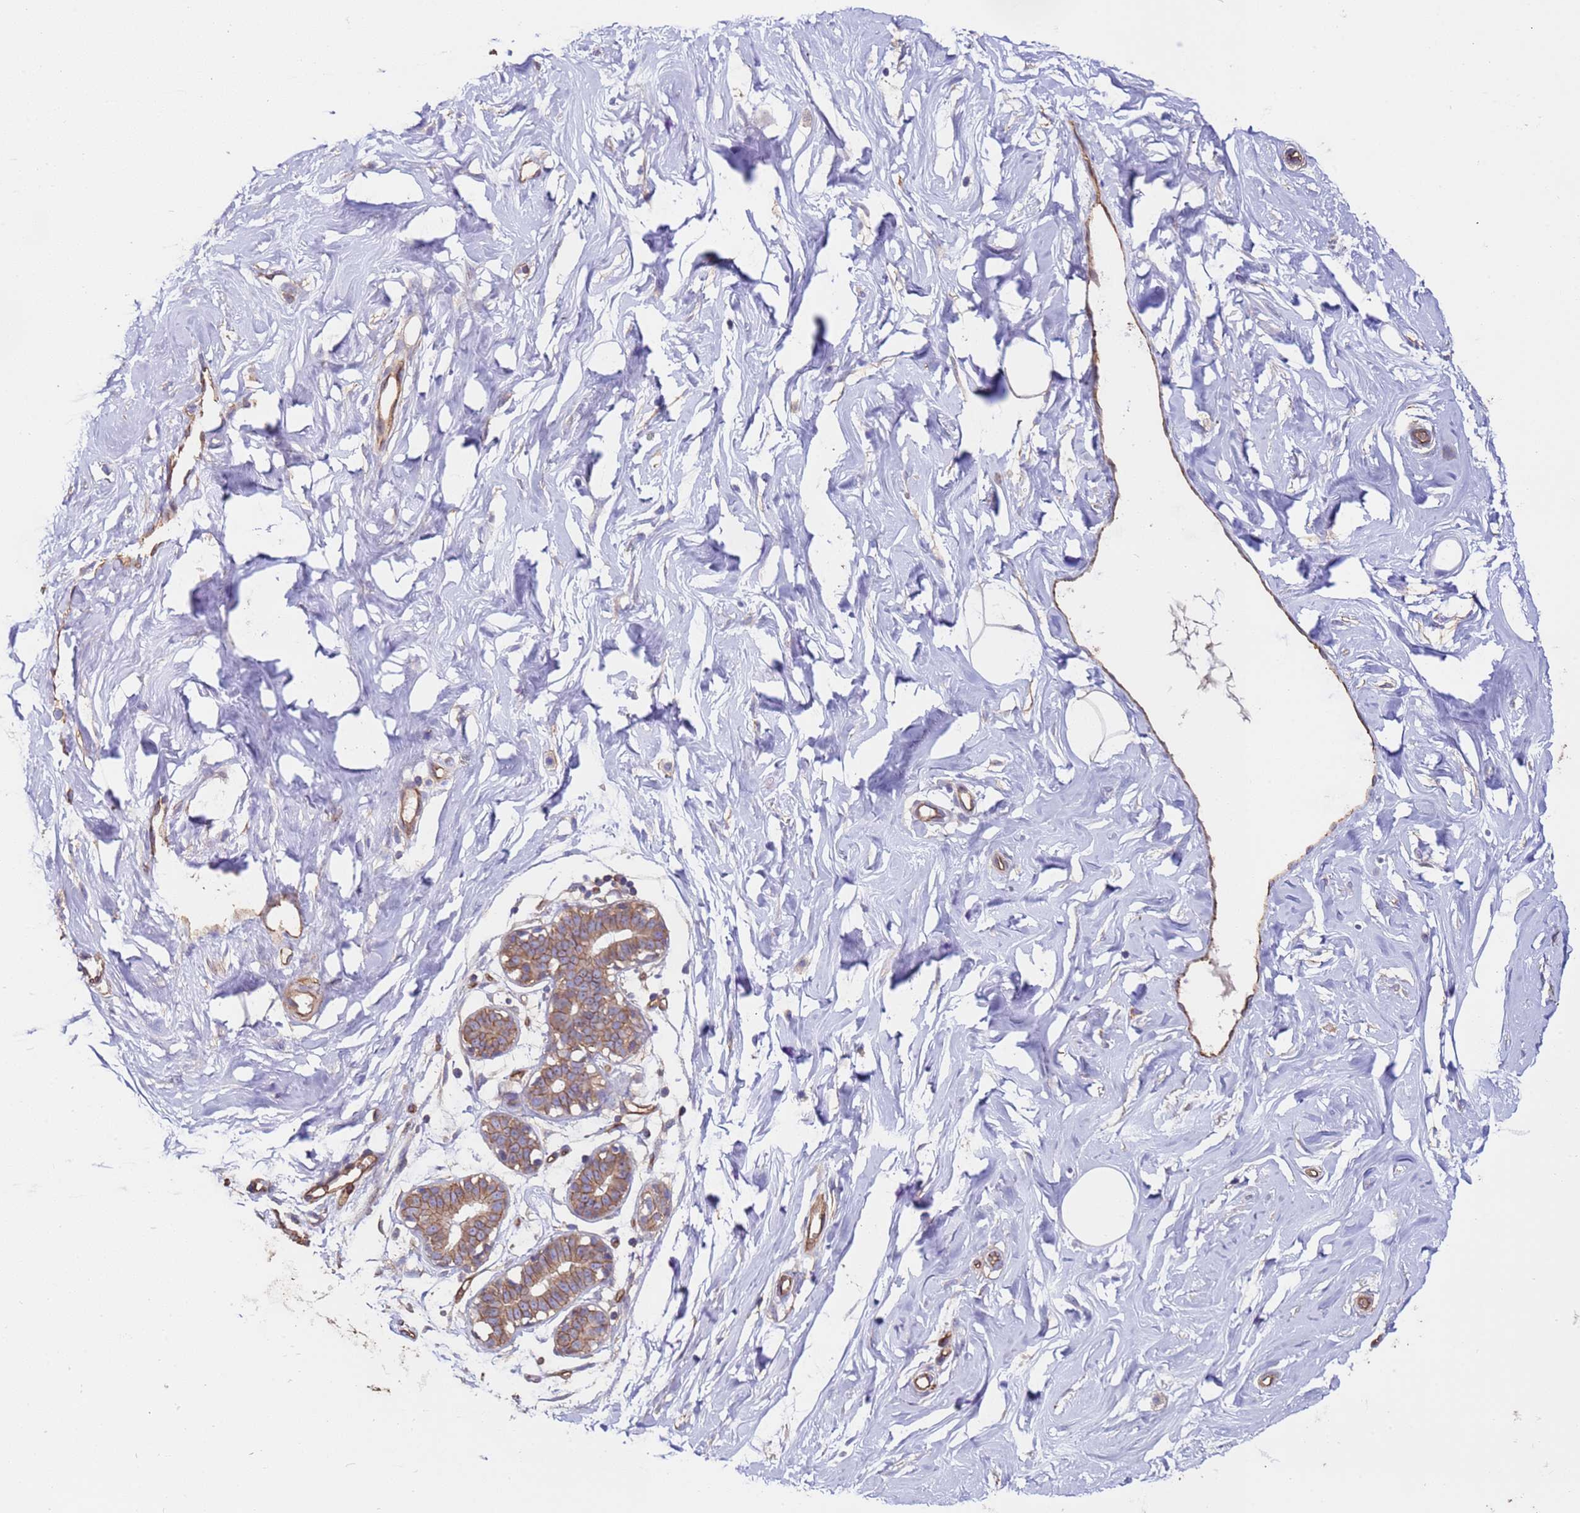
{"staining": {"intensity": "negative", "quantity": "none", "location": "none"}, "tissue": "breast", "cell_type": "Adipocytes", "image_type": "normal", "snomed": [{"axis": "morphology", "description": "Normal tissue, NOS"}, {"axis": "morphology", "description": "Adenoma, NOS"}, {"axis": "topography", "description": "Breast"}], "caption": "IHC photomicrograph of unremarkable human breast stained for a protein (brown), which reveals no expression in adipocytes.", "gene": "ZNF248", "patient": {"sex": "female", "age": 23}}